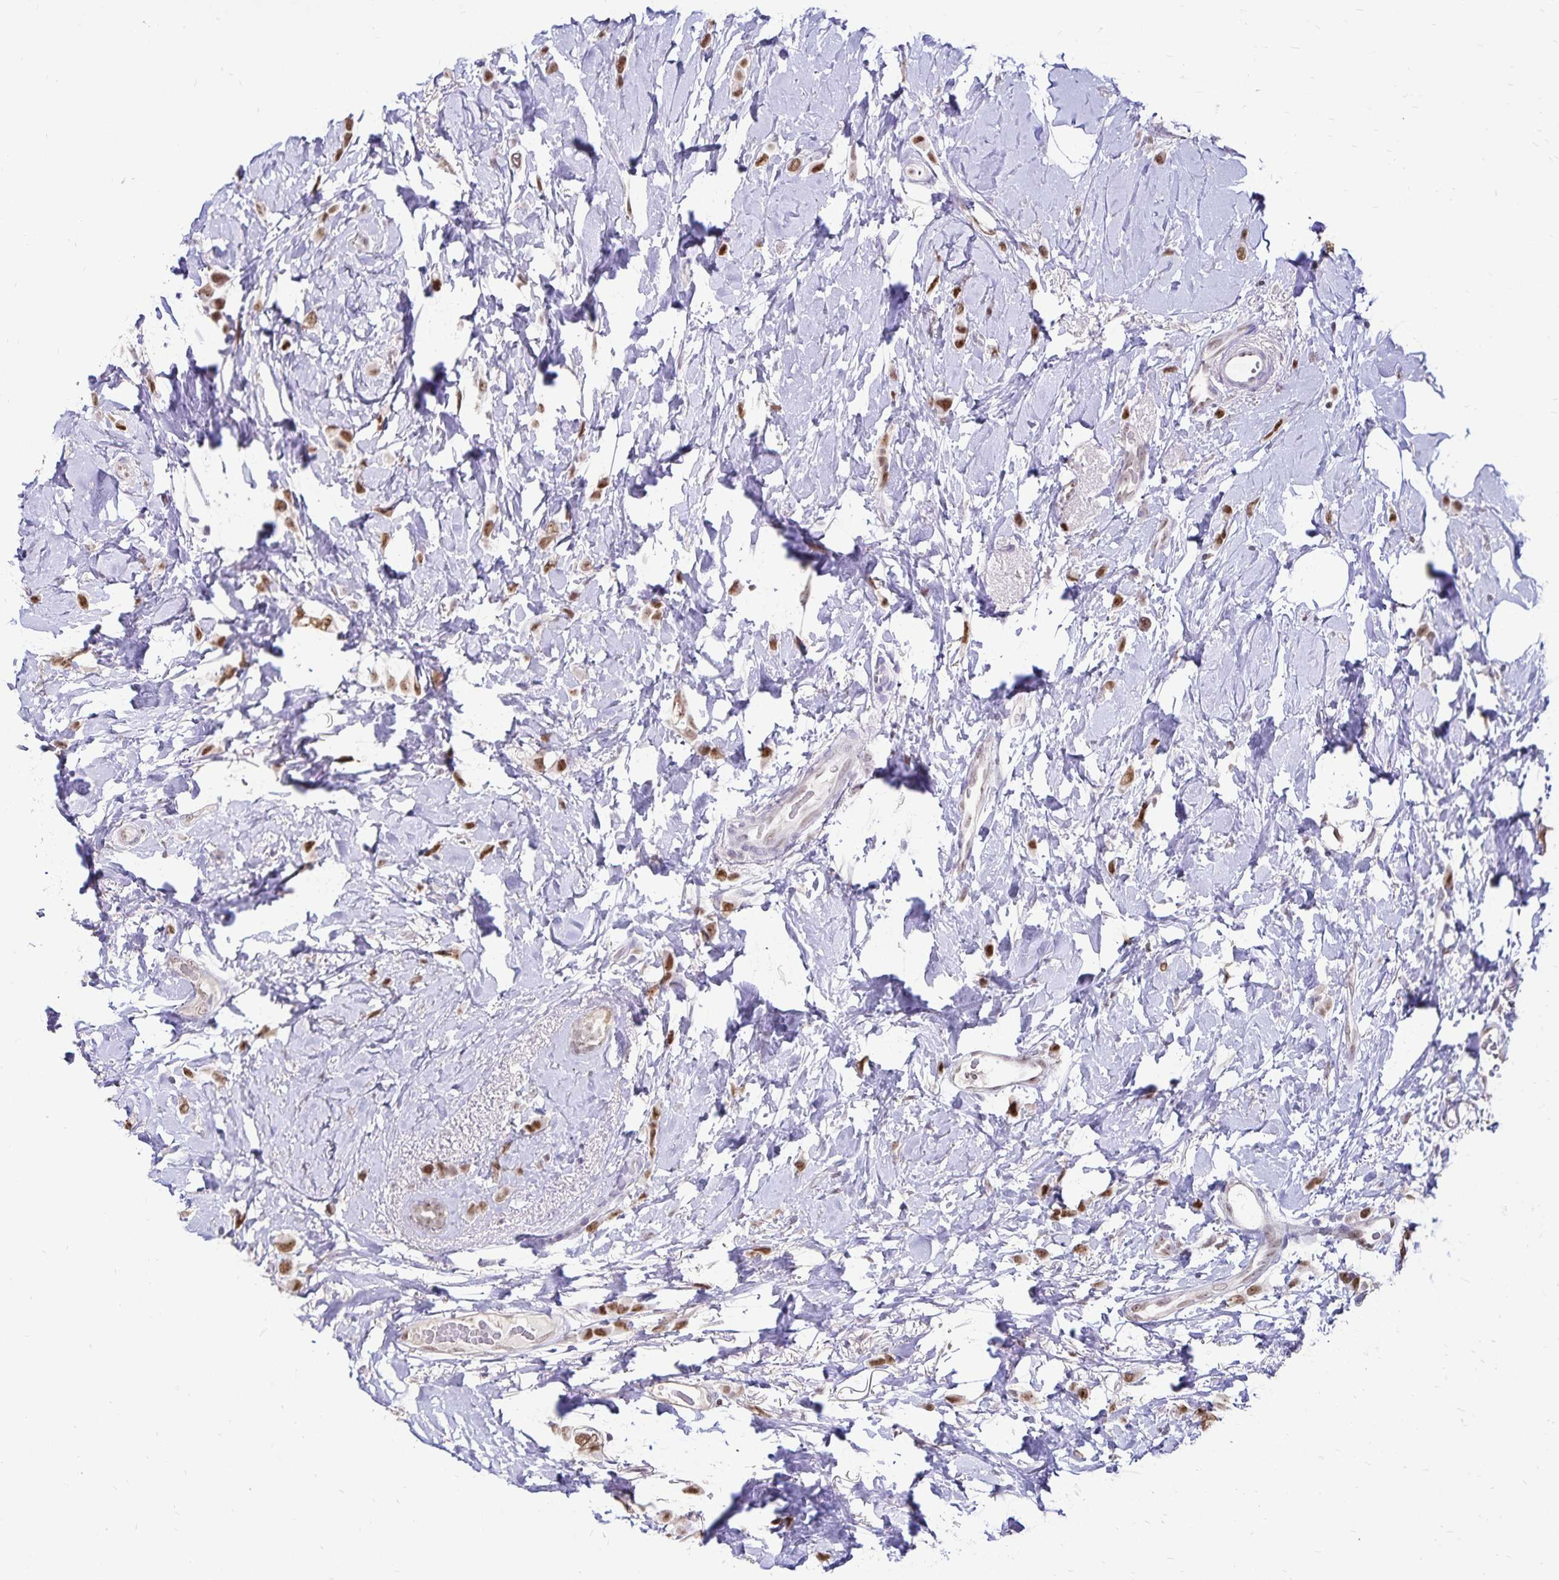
{"staining": {"intensity": "strong", "quantity": ">75%", "location": "nuclear"}, "tissue": "breast cancer", "cell_type": "Tumor cells", "image_type": "cancer", "snomed": [{"axis": "morphology", "description": "Lobular carcinoma"}, {"axis": "topography", "description": "Breast"}], "caption": "Immunohistochemical staining of breast cancer displays high levels of strong nuclear protein expression in about >75% of tumor cells.", "gene": "POLB", "patient": {"sex": "female", "age": 66}}